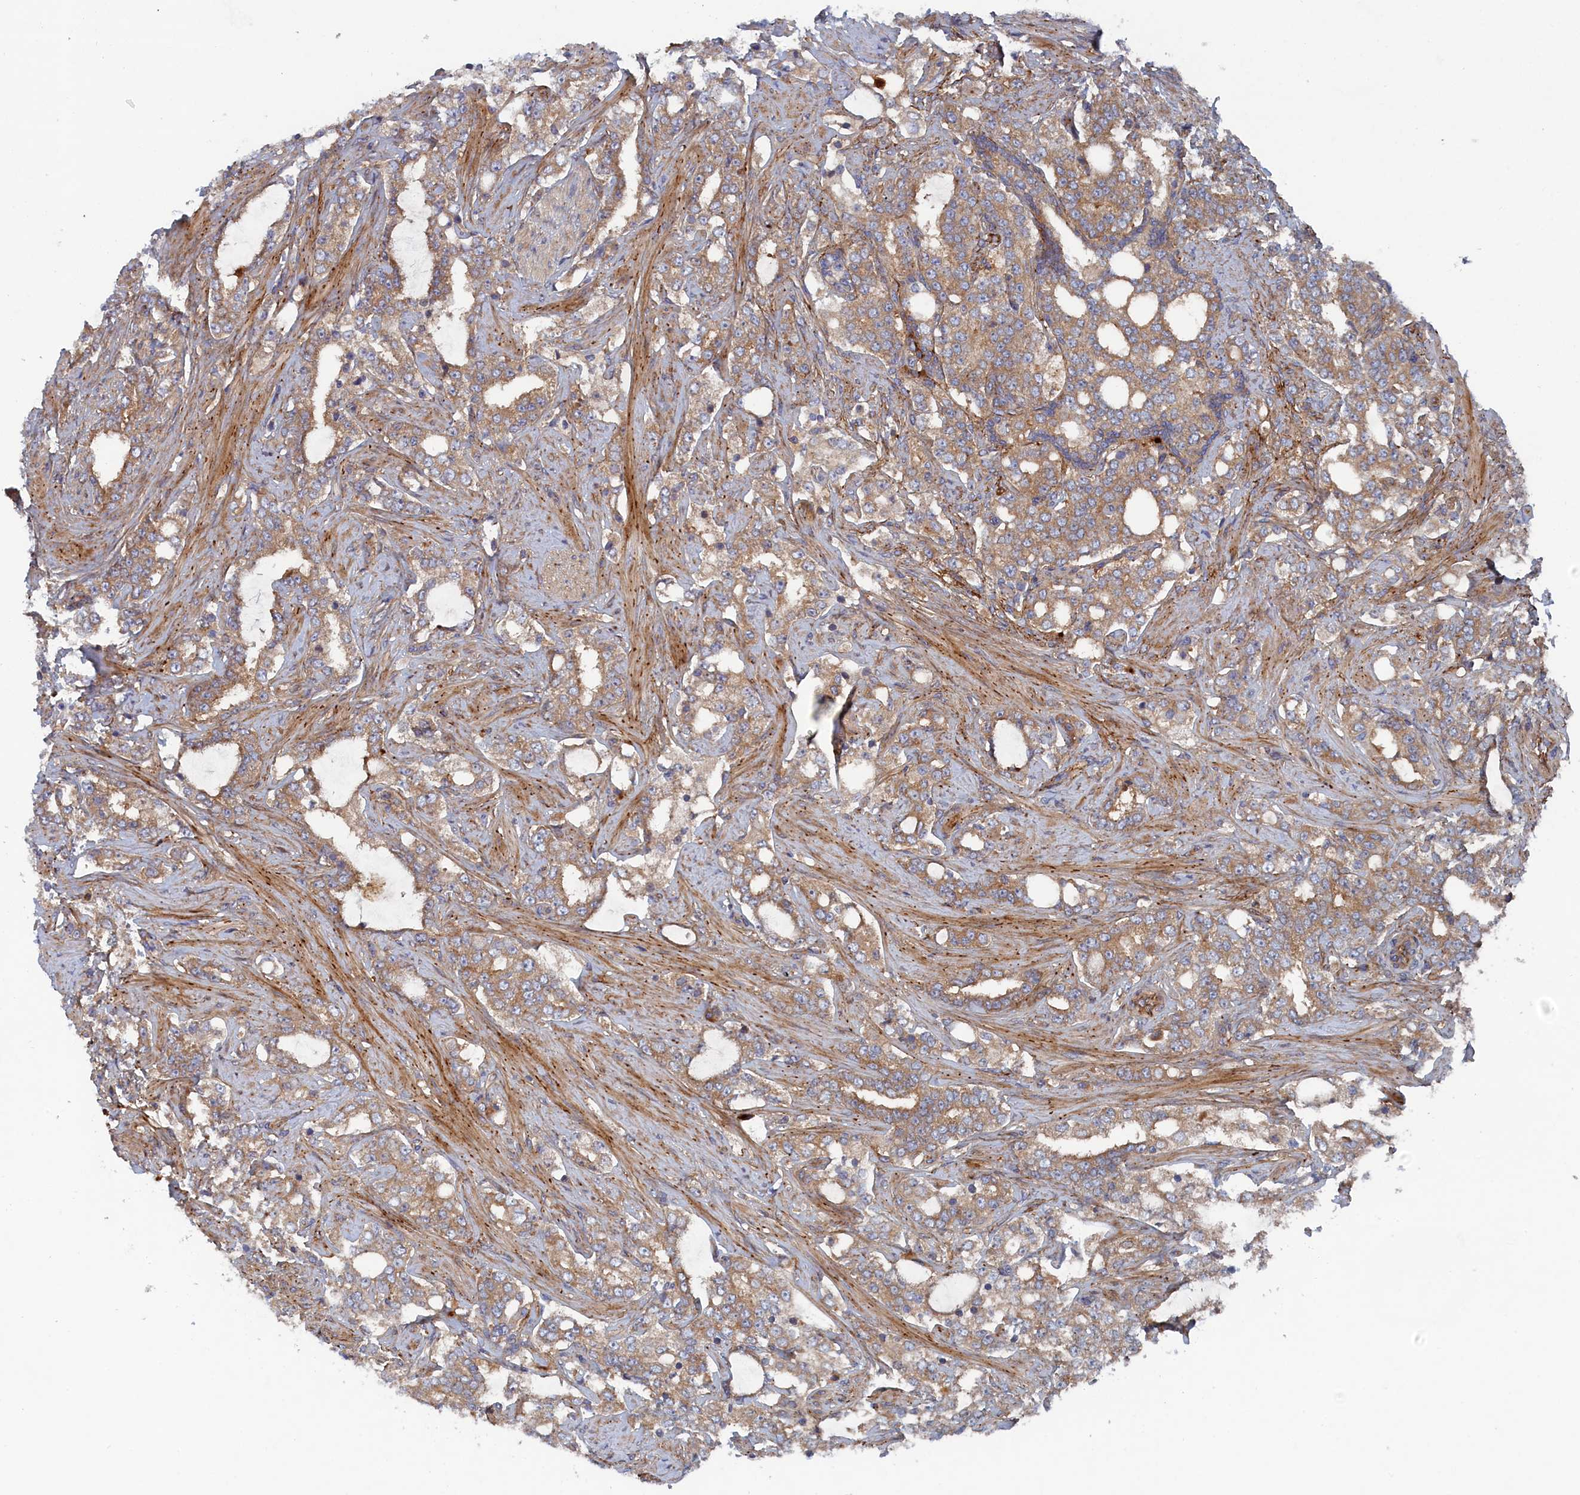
{"staining": {"intensity": "moderate", "quantity": "25%-75%", "location": "cytoplasmic/membranous"}, "tissue": "prostate cancer", "cell_type": "Tumor cells", "image_type": "cancer", "snomed": [{"axis": "morphology", "description": "Adenocarcinoma, High grade"}, {"axis": "topography", "description": "Prostate"}], "caption": "Protein staining of prostate cancer (high-grade adenocarcinoma) tissue exhibits moderate cytoplasmic/membranous staining in about 25%-75% of tumor cells.", "gene": "TMEM196", "patient": {"sex": "male", "age": 64}}